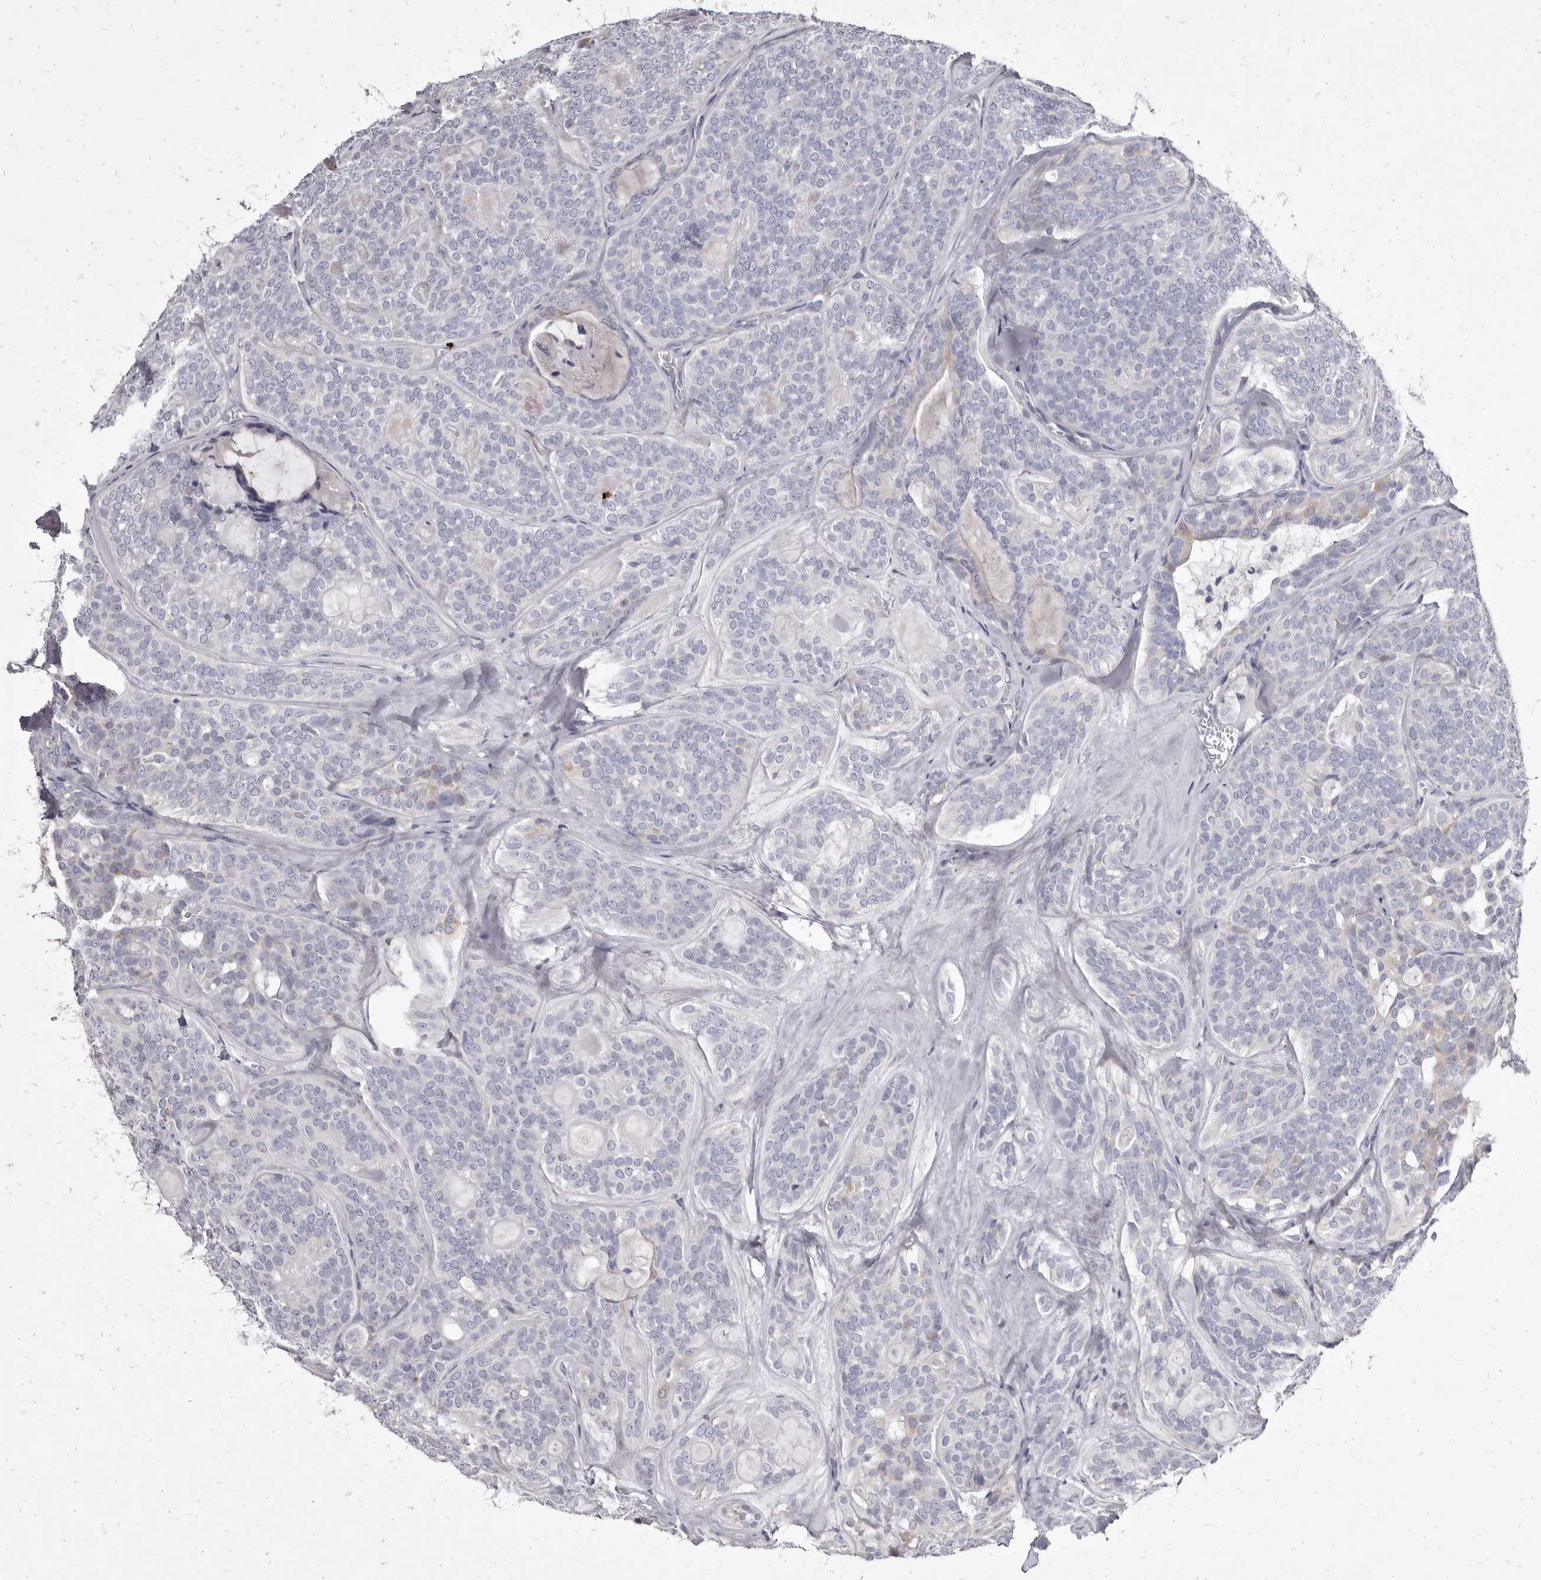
{"staining": {"intensity": "negative", "quantity": "none", "location": "none"}, "tissue": "head and neck cancer", "cell_type": "Tumor cells", "image_type": "cancer", "snomed": [{"axis": "morphology", "description": "Adenocarcinoma, NOS"}, {"axis": "topography", "description": "Head-Neck"}], "caption": "The photomicrograph reveals no significant positivity in tumor cells of head and neck adenocarcinoma.", "gene": "CYP2E1", "patient": {"sex": "male", "age": 66}}